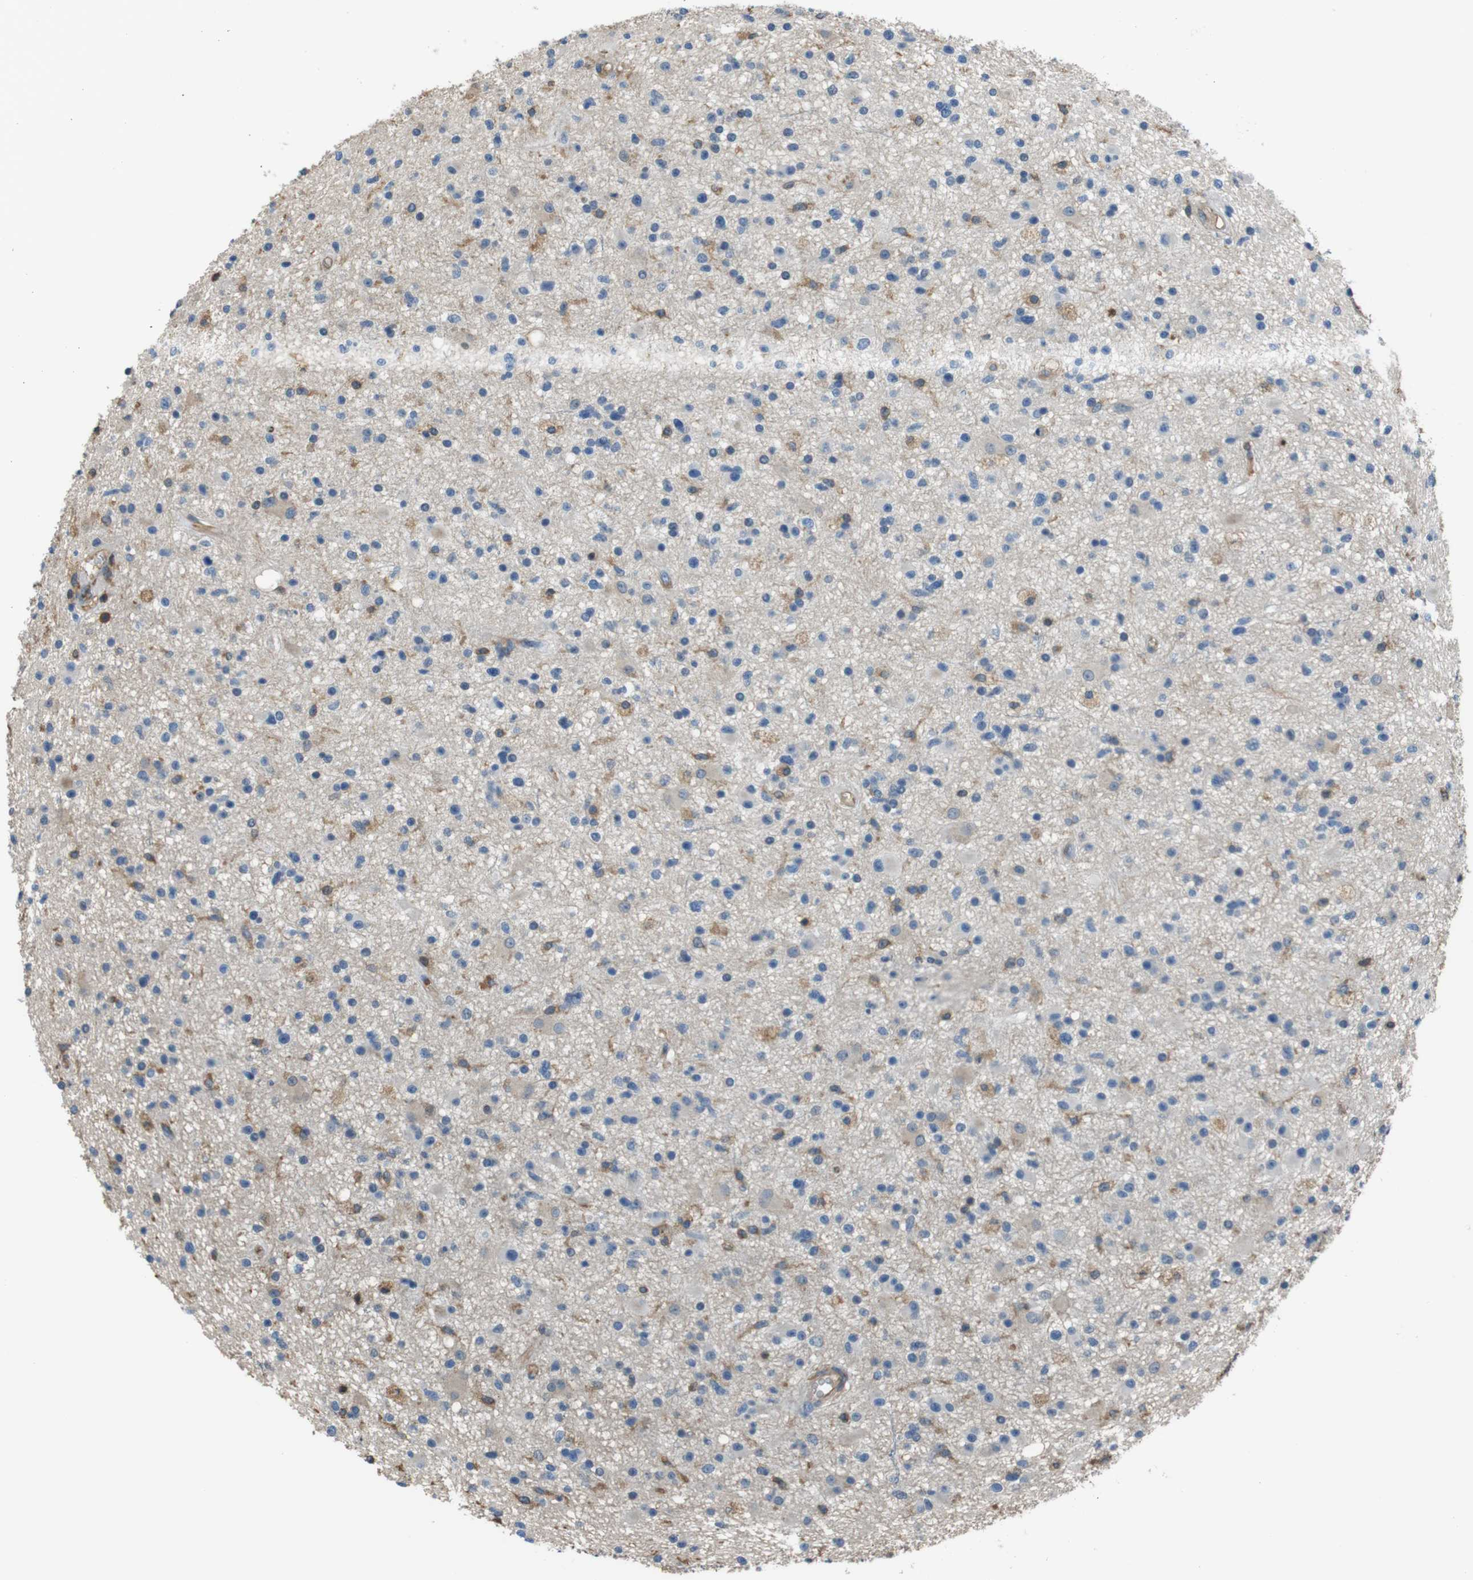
{"staining": {"intensity": "moderate", "quantity": "<25%", "location": "cytoplasmic/membranous"}, "tissue": "glioma", "cell_type": "Tumor cells", "image_type": "cancer", "snomed": [{"axis": "morphology", "description": "Glioma, malignant, High grade"}, {"axis": "topography", "description": "Brain"}], "caption": "High-power microscopy captured an immunohistochemistry (IHC) photomicrograph of glioma, revealing moderate cytoplasmic/membranous staining in approximately <25% of tumor cells.", "gene": "FCAR", "patient": {"sex": "male", "age": 33}}